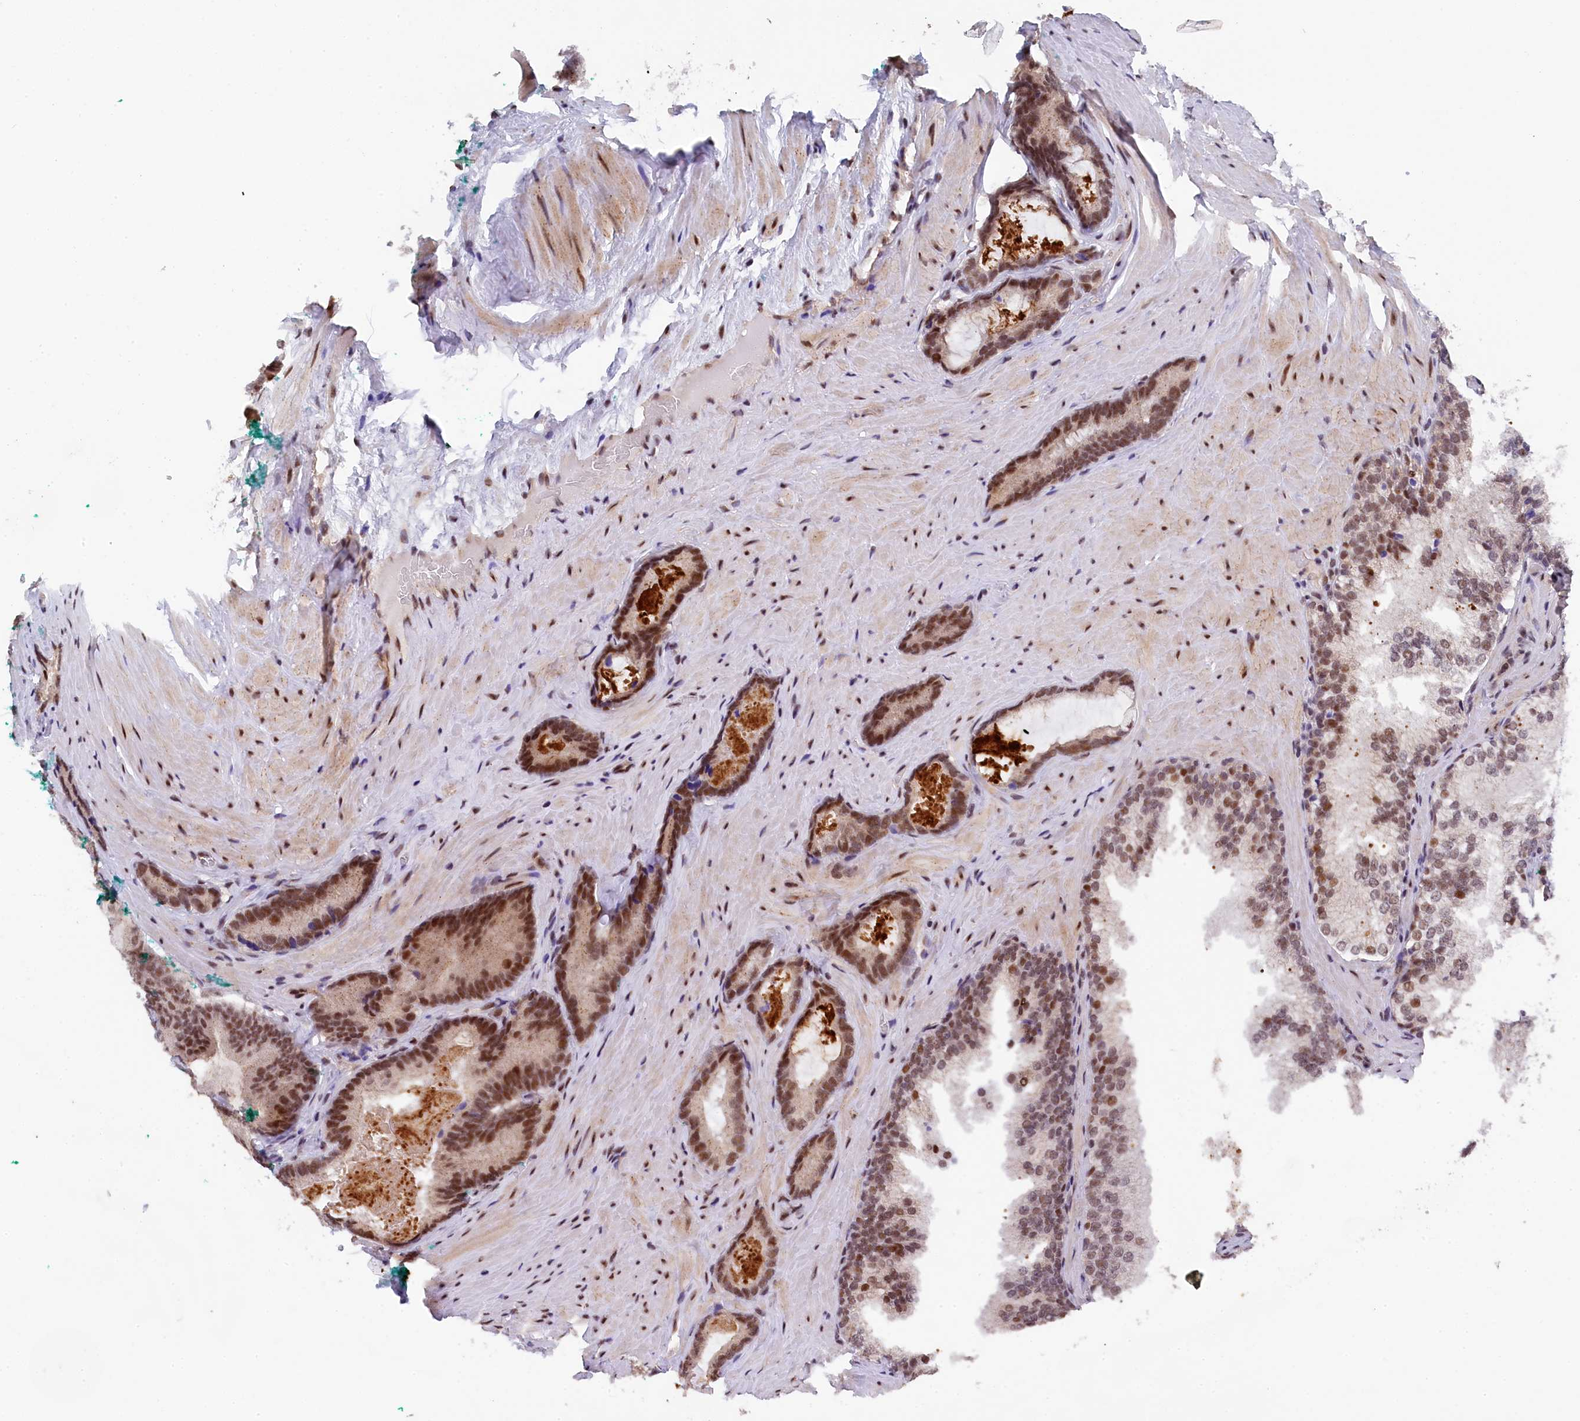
{"staining": {"intensity": "moderate", "quantity": ">75%", "location": "nuclear"}, "tissue": "prostate cancer", "cell_type": "Tumor cells", "image_type": "cancer", "snomed": [{"axis": "morphology", "description": "Adenocarcinoma, High grade"}, {"axis": "topography", "description": "Prostate"}], "caption": "Protein staining by IHC demonstrates moderate nuclear staining in about >75% of tumor cells in prostate cancer. The staining was performed using DAB, with brown indicating positive protein expression. Nuclei are stained blue with hematoxylin.", "gene": "ADIG", "patient": {"sex": "male", "age": 66}}